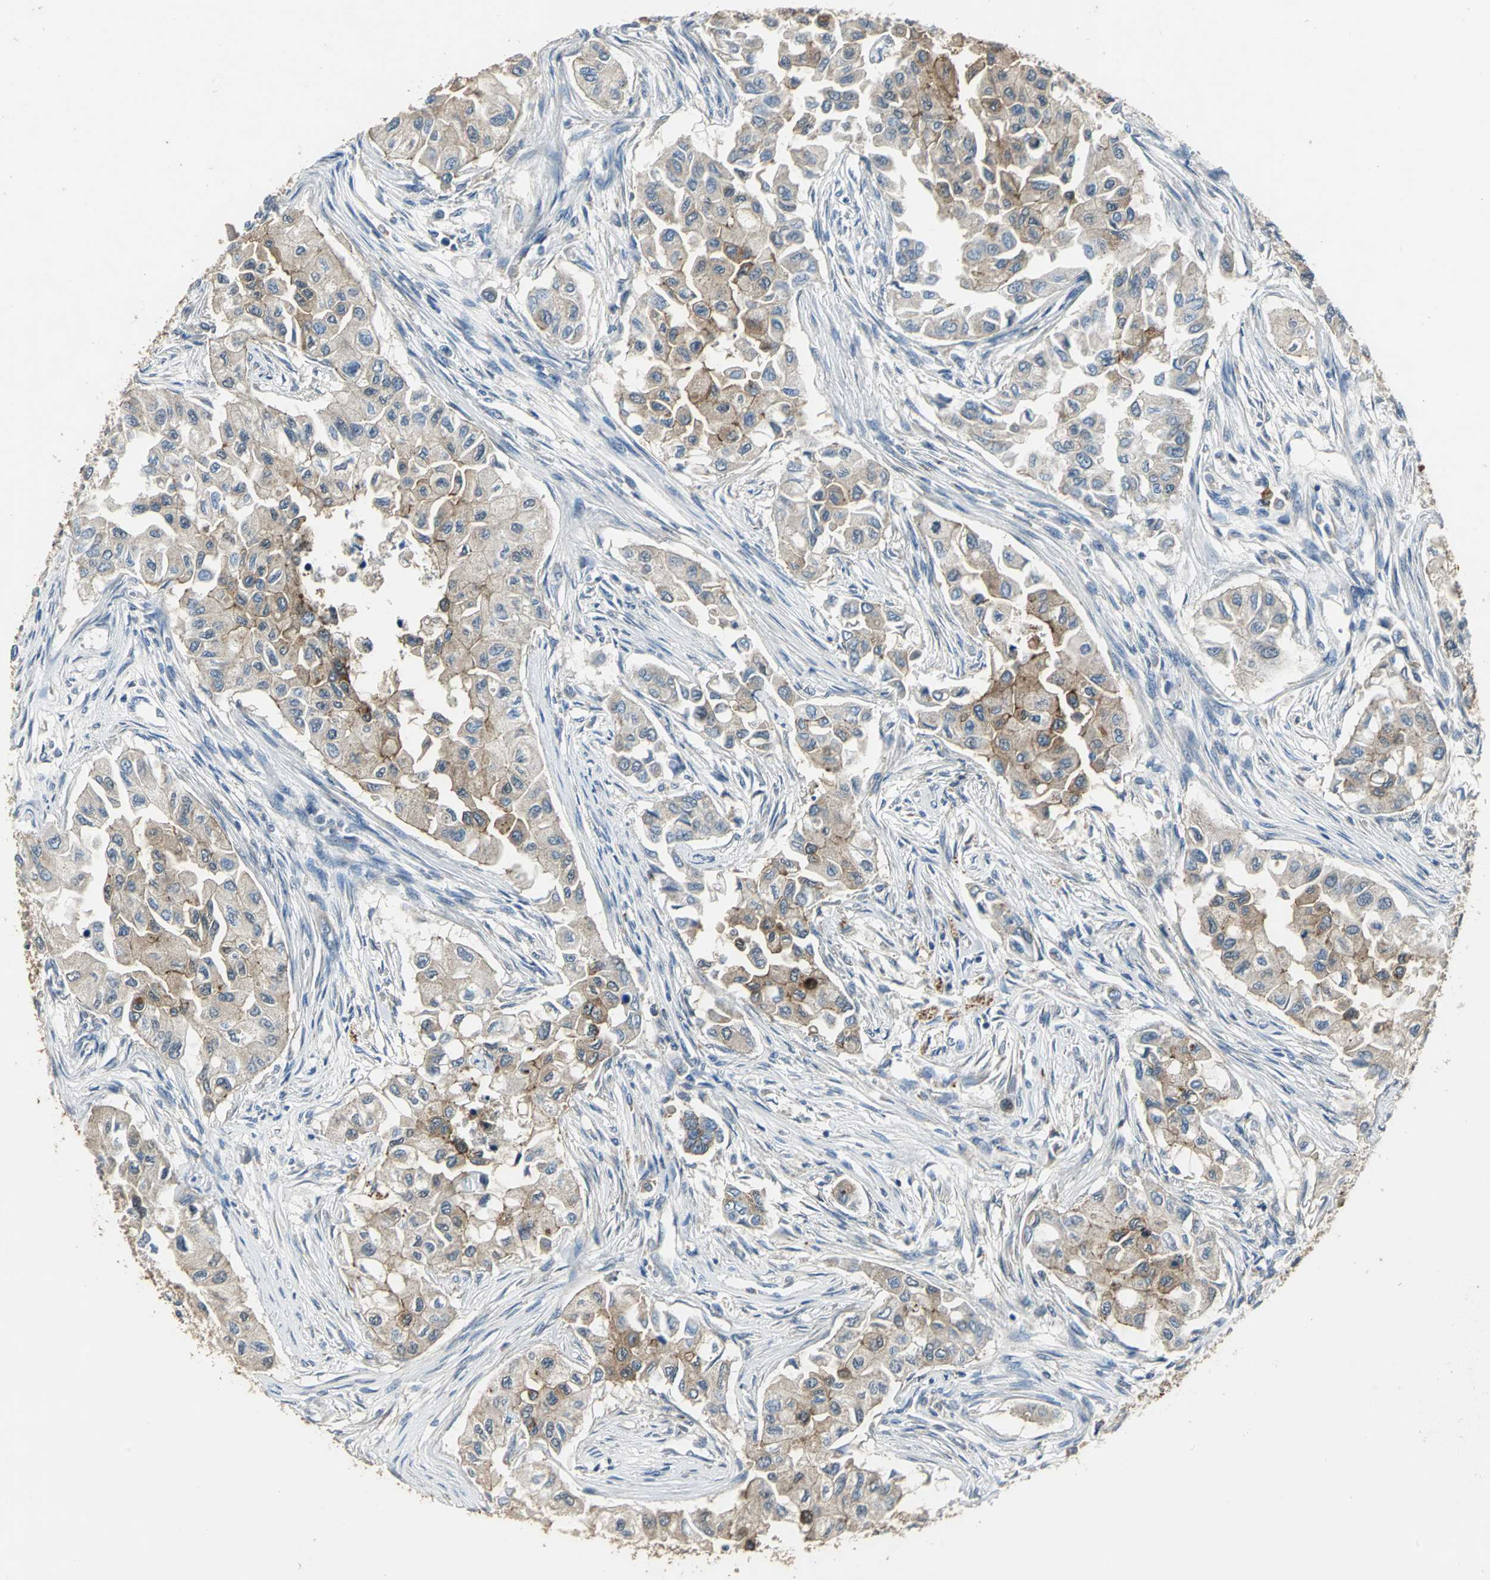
{"staining": {"intensity": "moderate", "quantity": ">75%", "location": "cytoplasmic/membranous"}, "tissue": "breast cancer", "cell_type": "Tumor cells", "image_type": "cancer", "snomed": [{"axis": "morphology", "description": "Normal tissue, NOS"}, {"axis": "morphology", "description": "Duct carcinoma"}, {"axis": "topography", "description": "Breast"}], "caption": "Immunohistochemistry histopathology image of neoplastic tissue: human breast intraductal carcinoma stained using immunohistochemistry (IHC) displays medium levels of moderate protein expression localized specifically in the cytoplasmic/membranous of tumor cells, appearing as a cytoplasmic/membranous brown color.", "gene": "OCLN", "patient": {"sex": "female", "age": 49}}